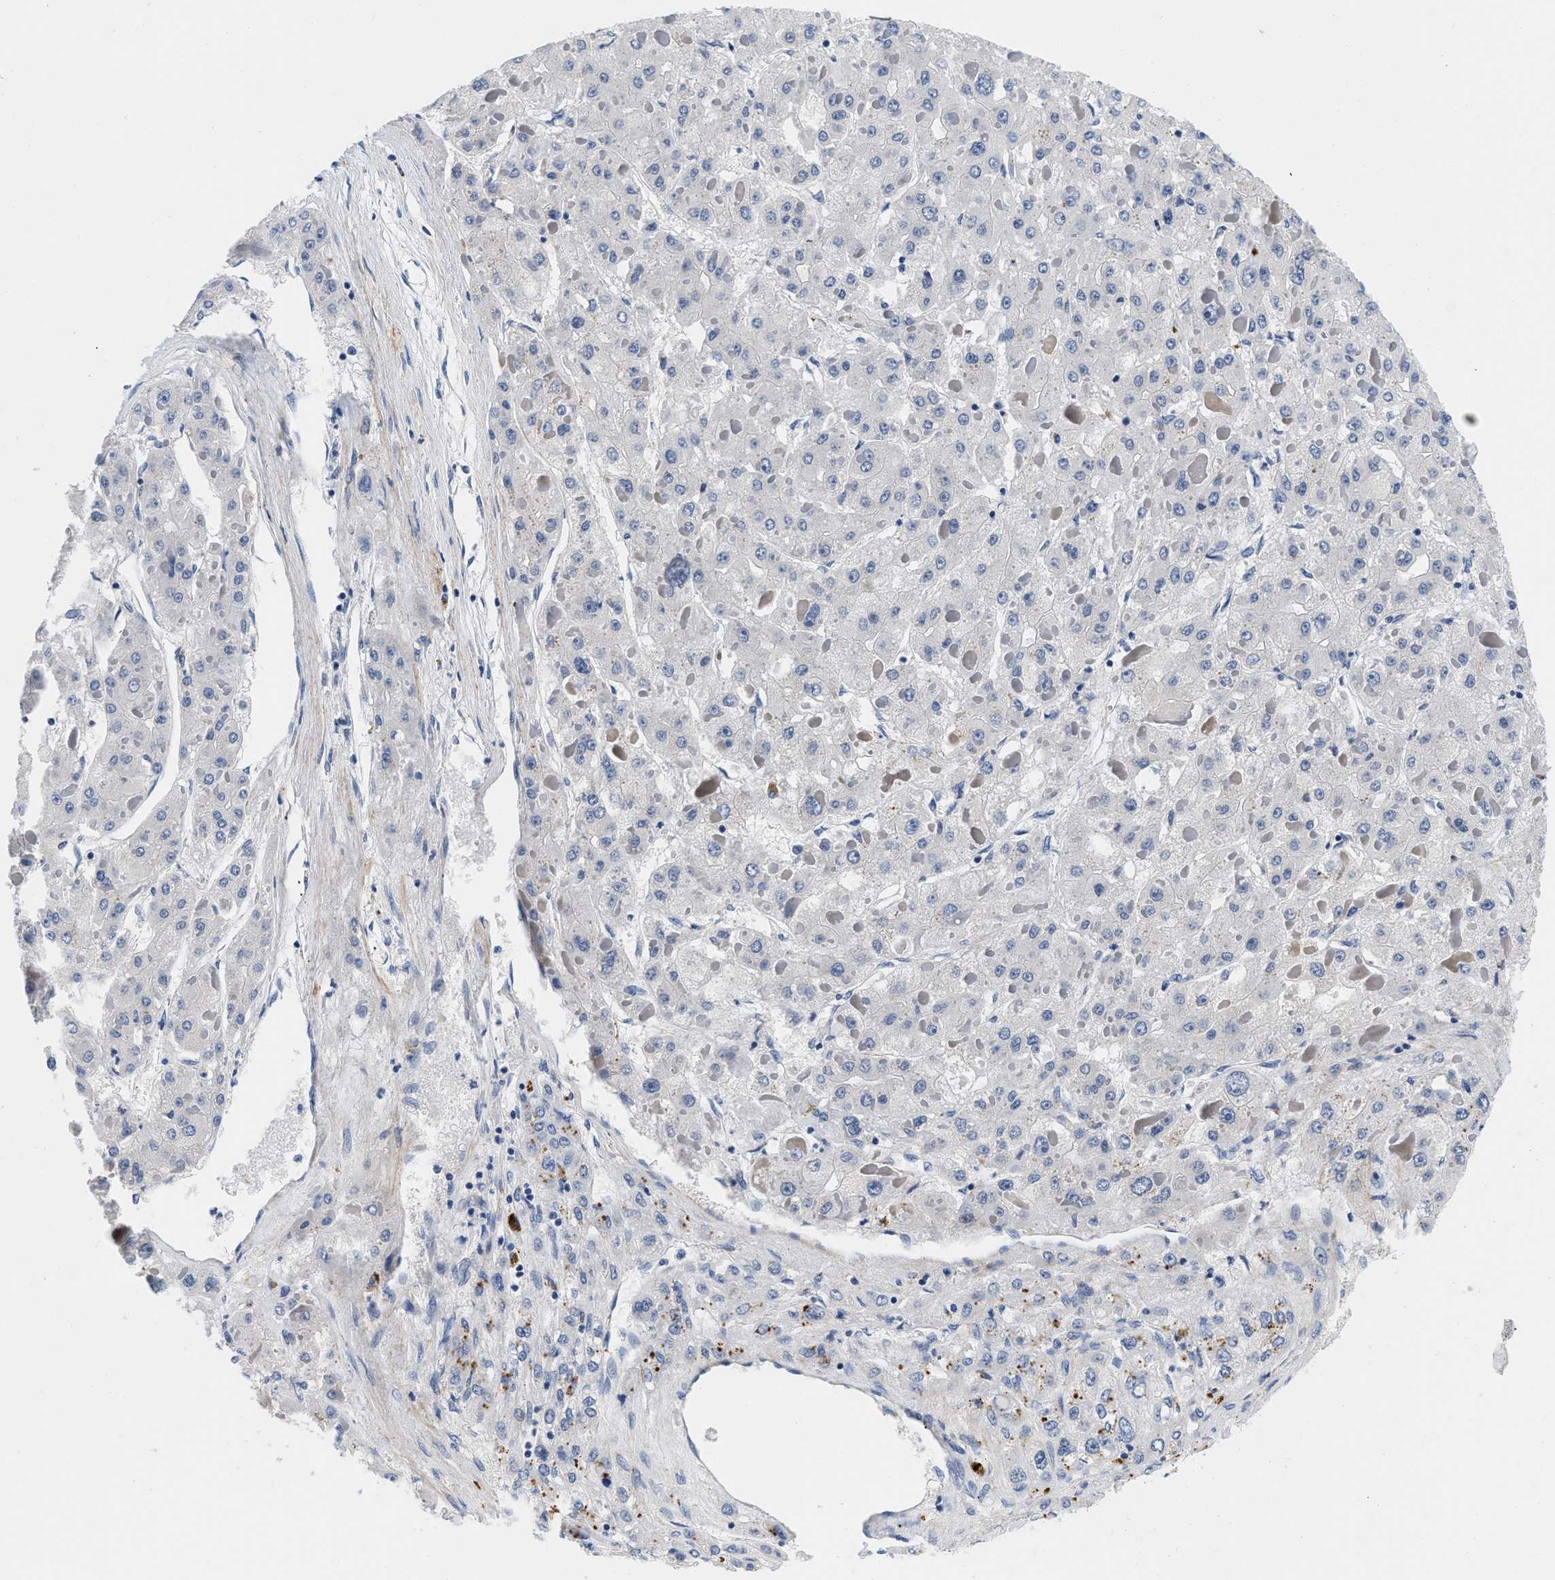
{"staining": {"intensity": "negative", "quantity": "none", "location": "none"}, "tissue": "liver cancer", "cell_type": "Tumor cells", "image_type": "cancer", "snomed": [{"axis": "morphology", "description": "Carcinoma, Hepatocellular, NOS"}, {"axis": "topography", "description": "Liver"}], "caption": "A photomicrograph of human hepatocellular carcinoma (liver) is negative for staining in tumor cells.", "gene": "PDP1", "patient": {"sex": "female", "age": 73}}